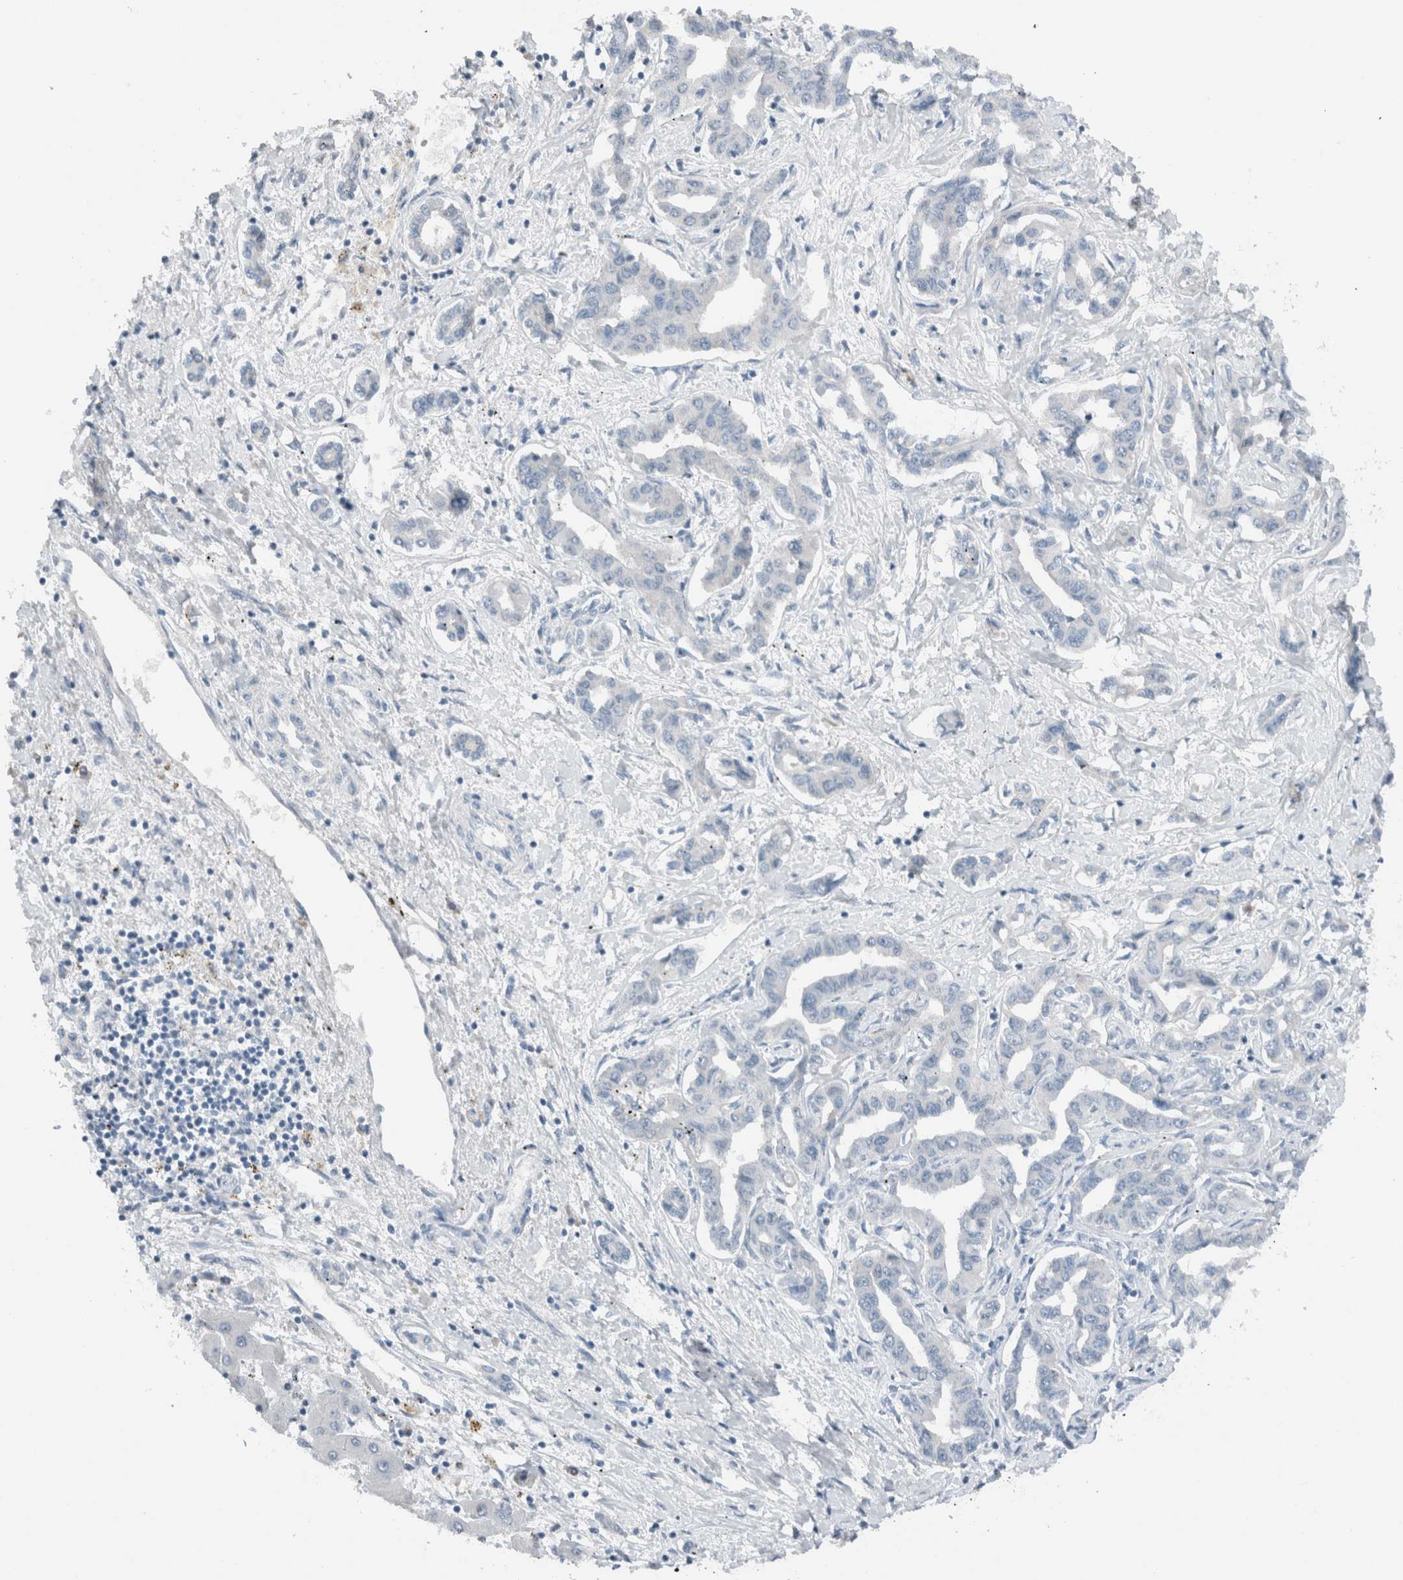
{"staining": {"intensity": "negative", "quantity": "none", "location": "none"}, "tissue": "liver cancer", "cell_type": "Tumor cells", "image_type": "cancer", "snomed": [{"axis": "morphology", "description": "Cholangiocarcinoma"}, {"axis": "topography", "description": "Liver"}], "caption": "An image of human liver cholangiocarcinoma is negative for staining in tumor cells. The staining was performed using DAB (3,3'-diaminobenzidine) to visualize the protein expression in brown, while the nuclei were stained in blue with hematoxylin (Magnification: 20x).", "gene": "DUOX1", "patient": {"sex": "male", "age": 59}}